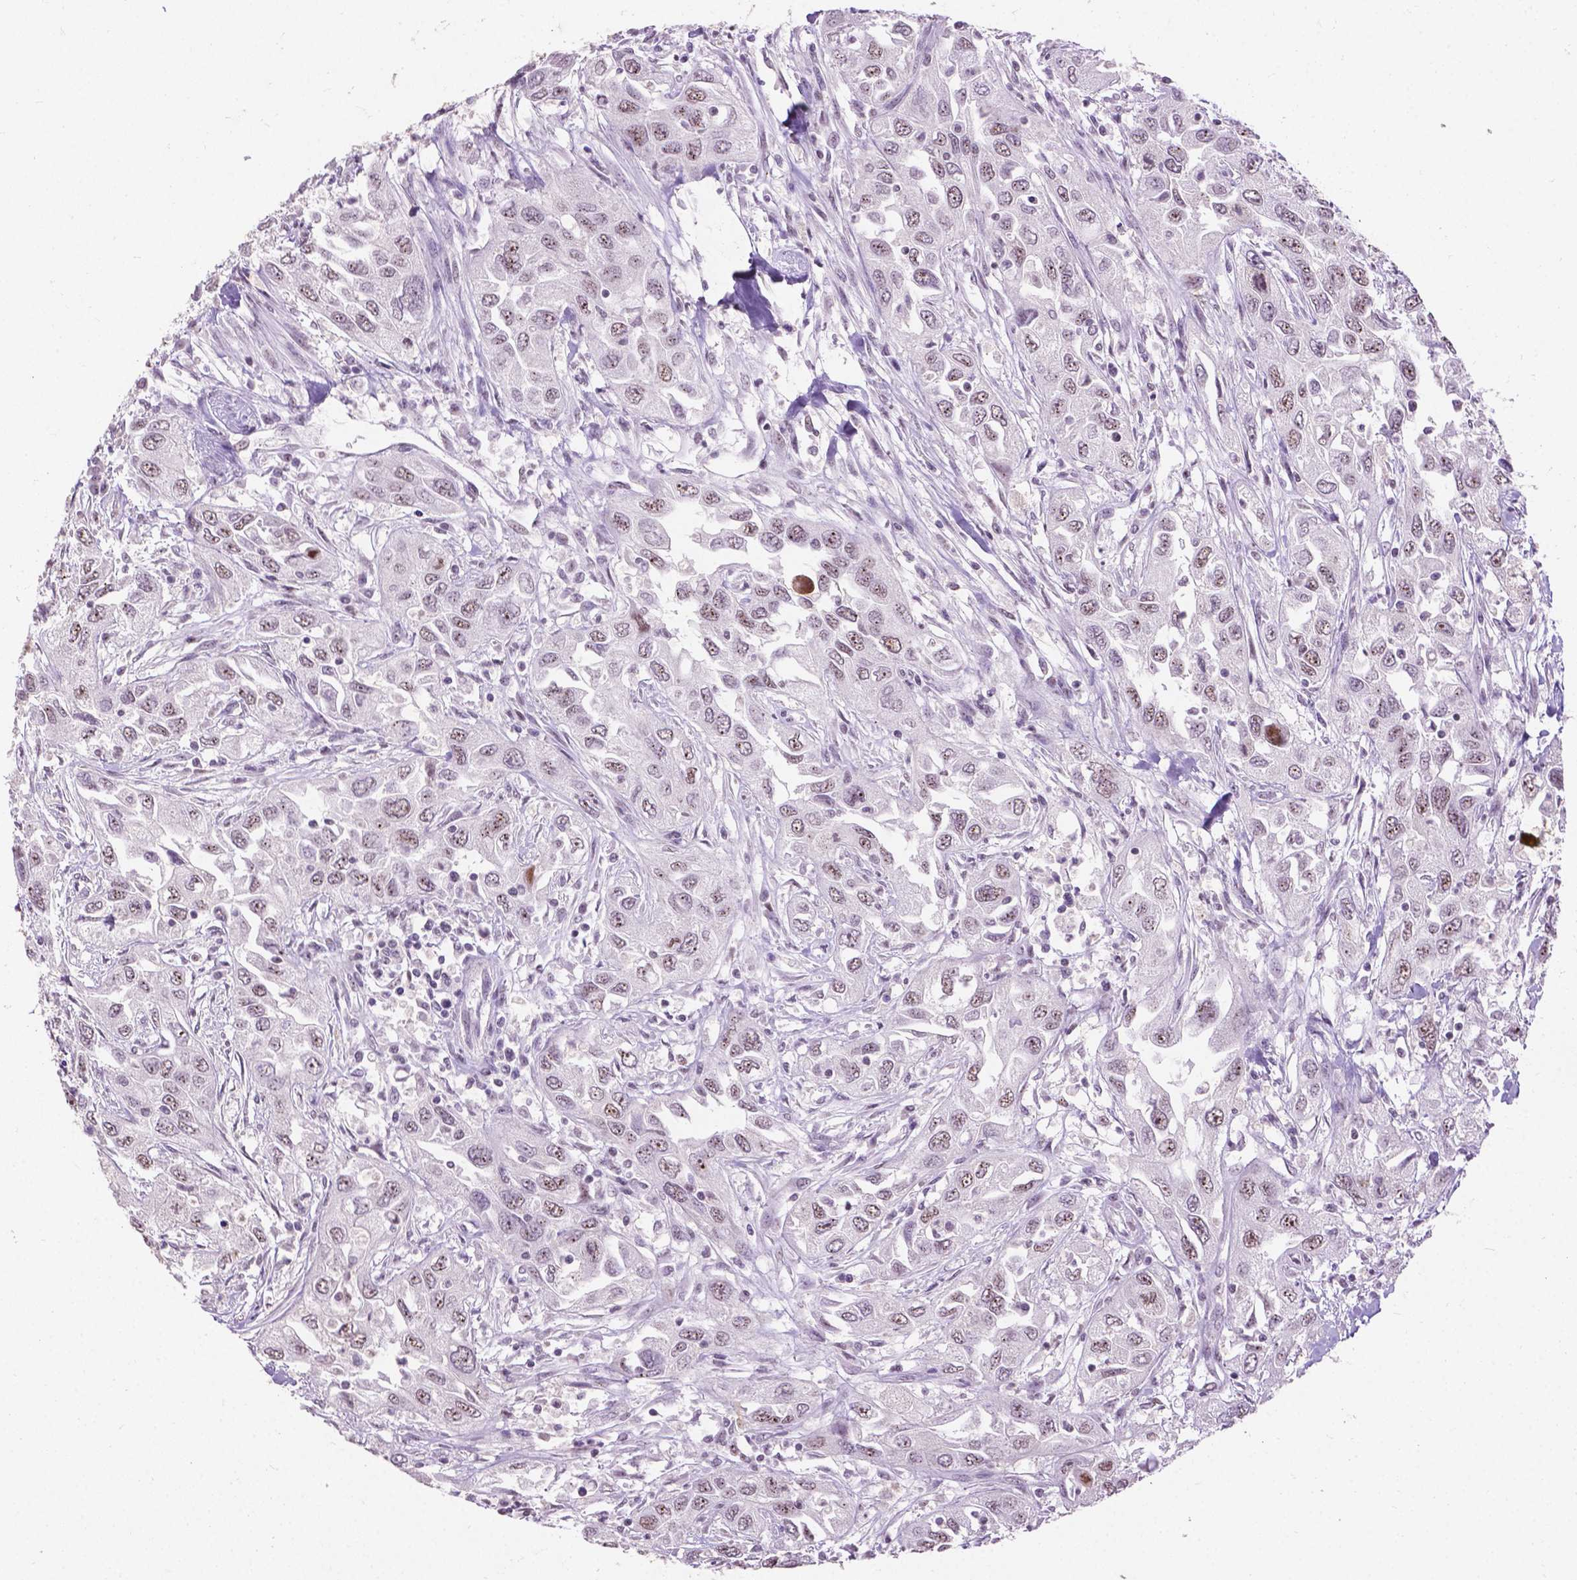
{"staining": {"intensity": "weak", "quantity": "25%-75%", "location": "nuclear"}, "tissue": "urothelial cancer", "cell_type": "Tumor cells", "image_type": "cancer", "snomed": [{"axis": "morphology", "description": "Urothelial carcinoma, High grade"}, {"axis": "topography", "description": "Urinary bladder"}], "caption": "Weak nuclear expression for a protein is seen in about 25%-75% of tumor cells of urothelial carcinoma (high-grade) using immunohistochemistry (IHC).", "gene": "COIL", "patient": {"sex": "male", "age": 76}}